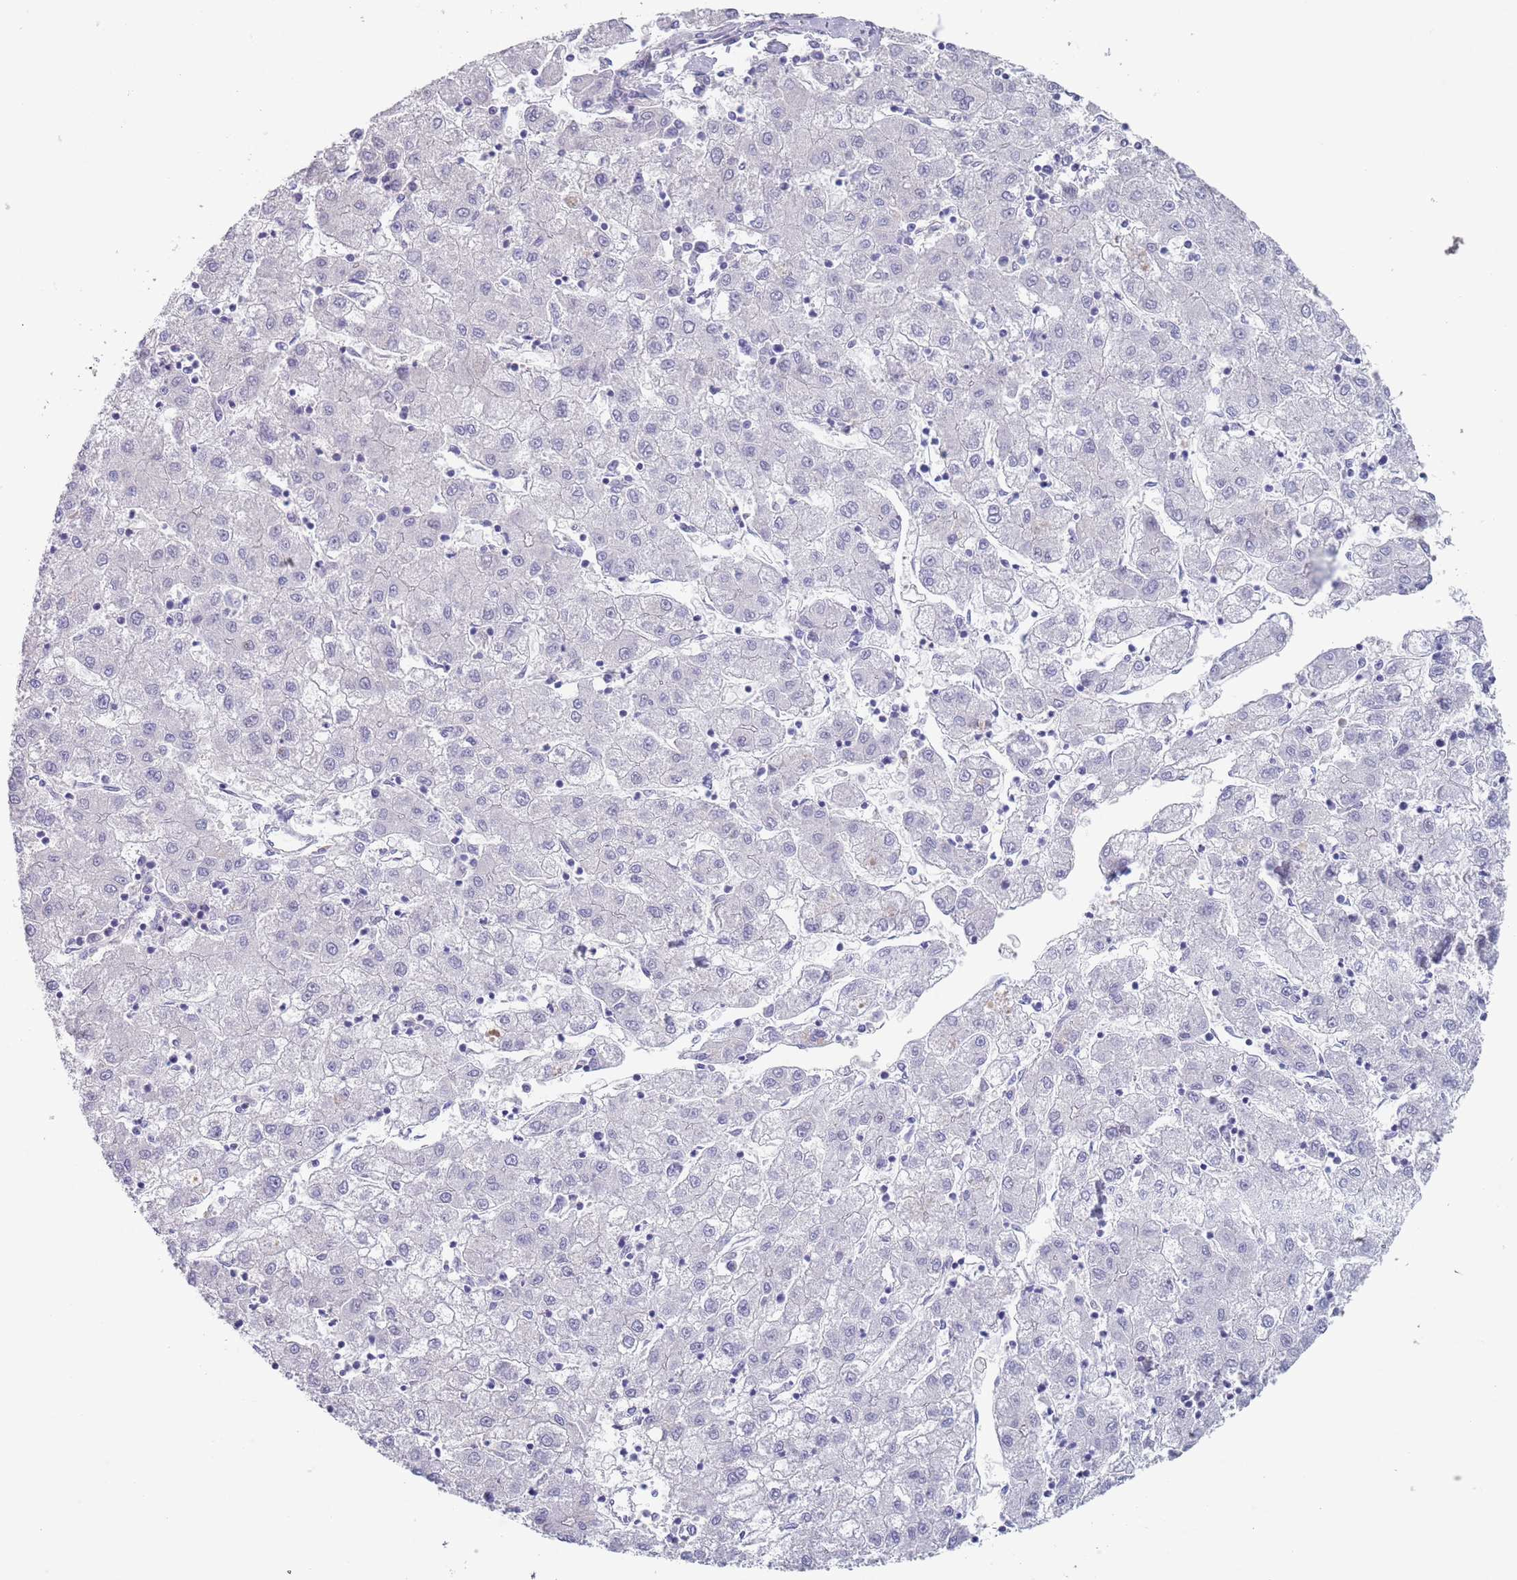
{"staining": {"intensity": "negative", "quantity": "none", "location": "none"}, "tissue": "liver cancer", "cell_type": "Tumor cells", "image_type": "cancer", "snomed": [{"axis": "morphology", "description": "Carcinoma, Hepatocellular, NOS"}, {"axis": "topography", "description": "Liver"}], "caption": "This is an immunohistochemistry photomicrograph of human liver cancer (hepatocellular carcinoma). There is no staining in tumor cells.", "gene": "RNF169", "patient": {"sex": "male", "age": 72}}